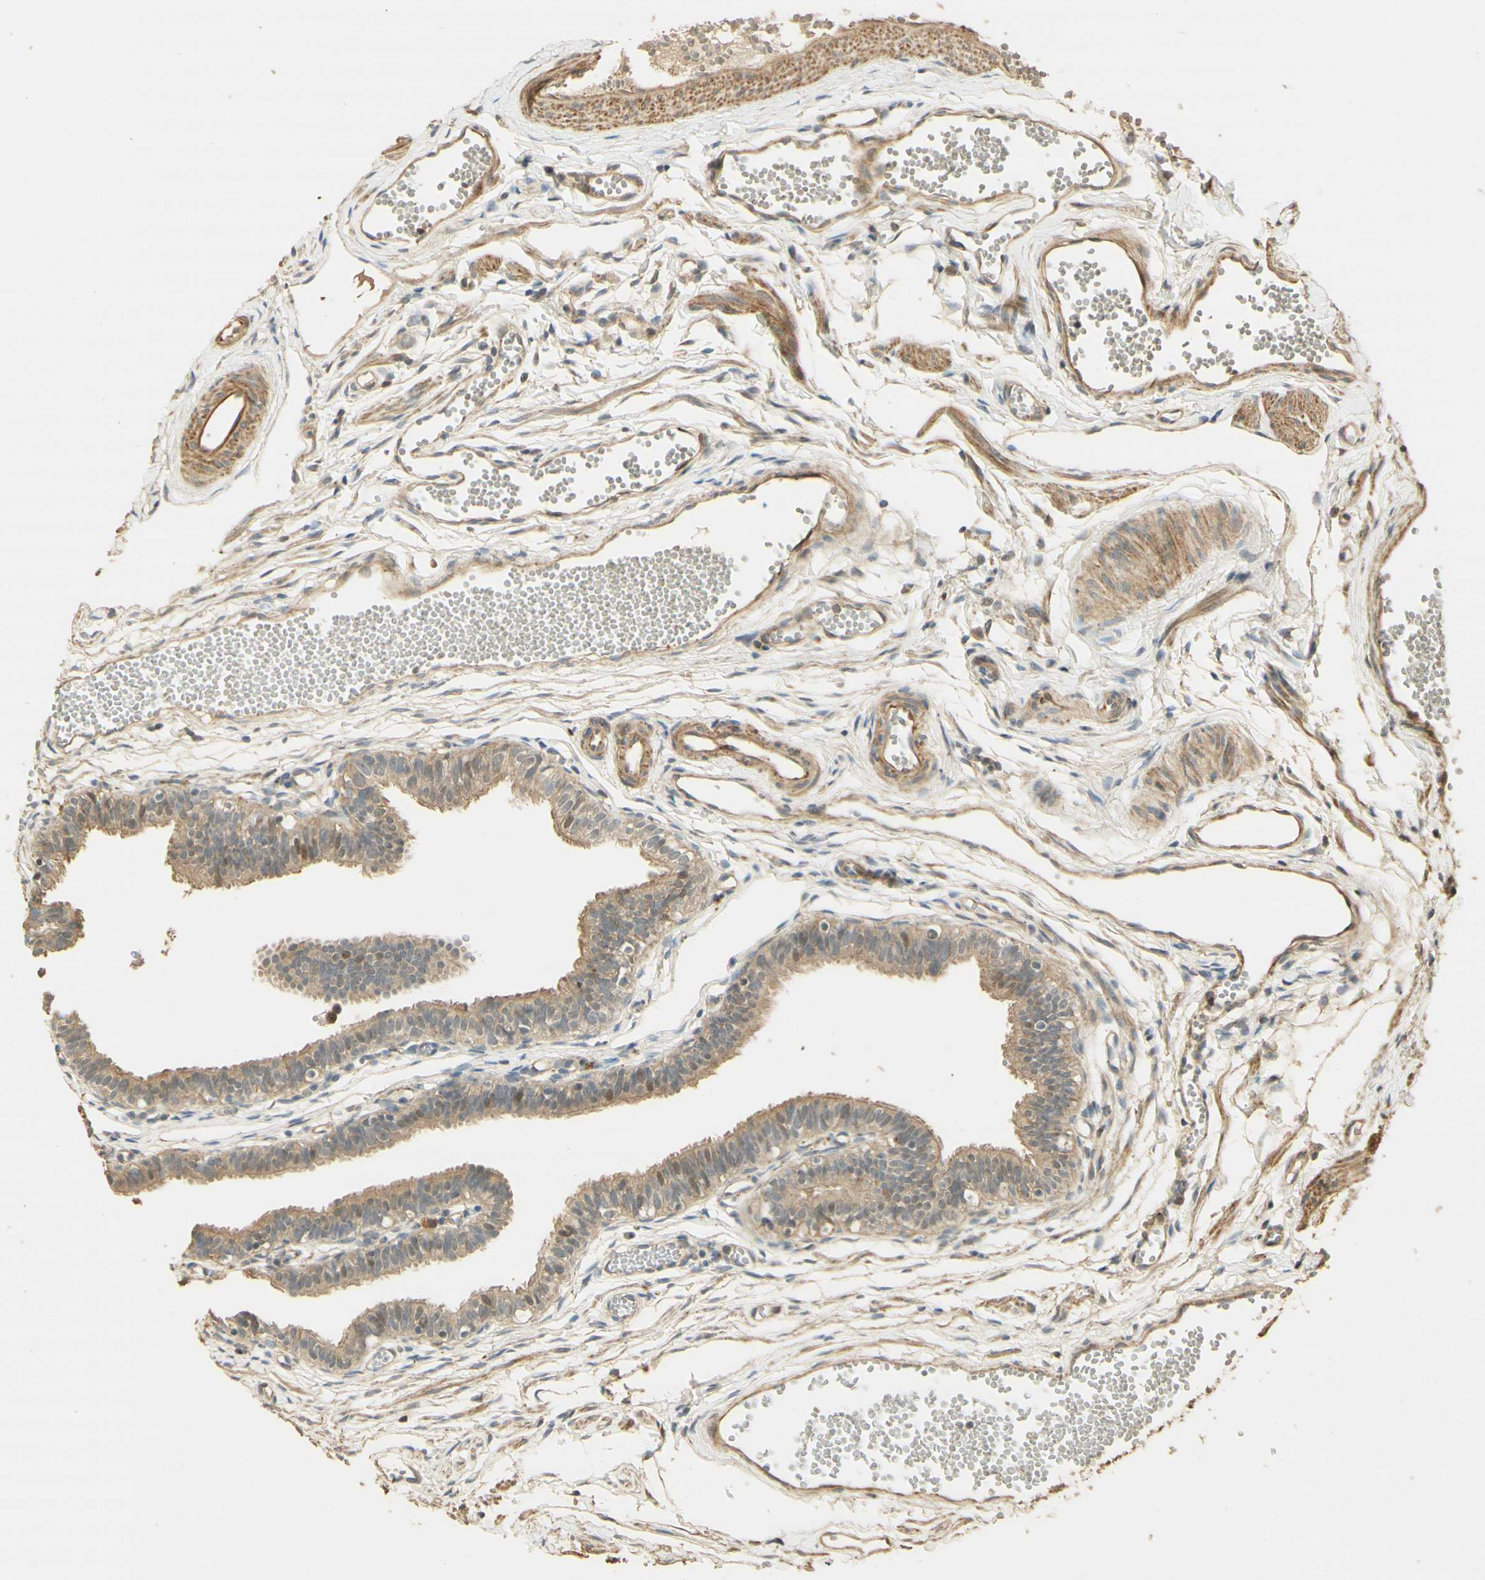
{"staining": {"intensity": "moderate", "quantity": "<25%", "location": "cytoplasmic/membranous"}, "tissue": "fallopian tube", "cell_type": "Glandular cells", "image_type": "normal", "snomed": [{"axis": "morphology", "description": "Normal tissue, NOS"}, {"axis": "topography", "description": "Fallopian tube"}, {"axis": "topography", "description": "Placenta"}], "caption": "The photomicrograph demonstrates a brown stain indicating the presence of a protein in the cytoplasmic/membranous of glandular cells in fallopian tube. The protein is shown in brown color, while the nuclei are stained blue.", "gene": "AGER", "patient": {"sex": "female", "age": 34}}